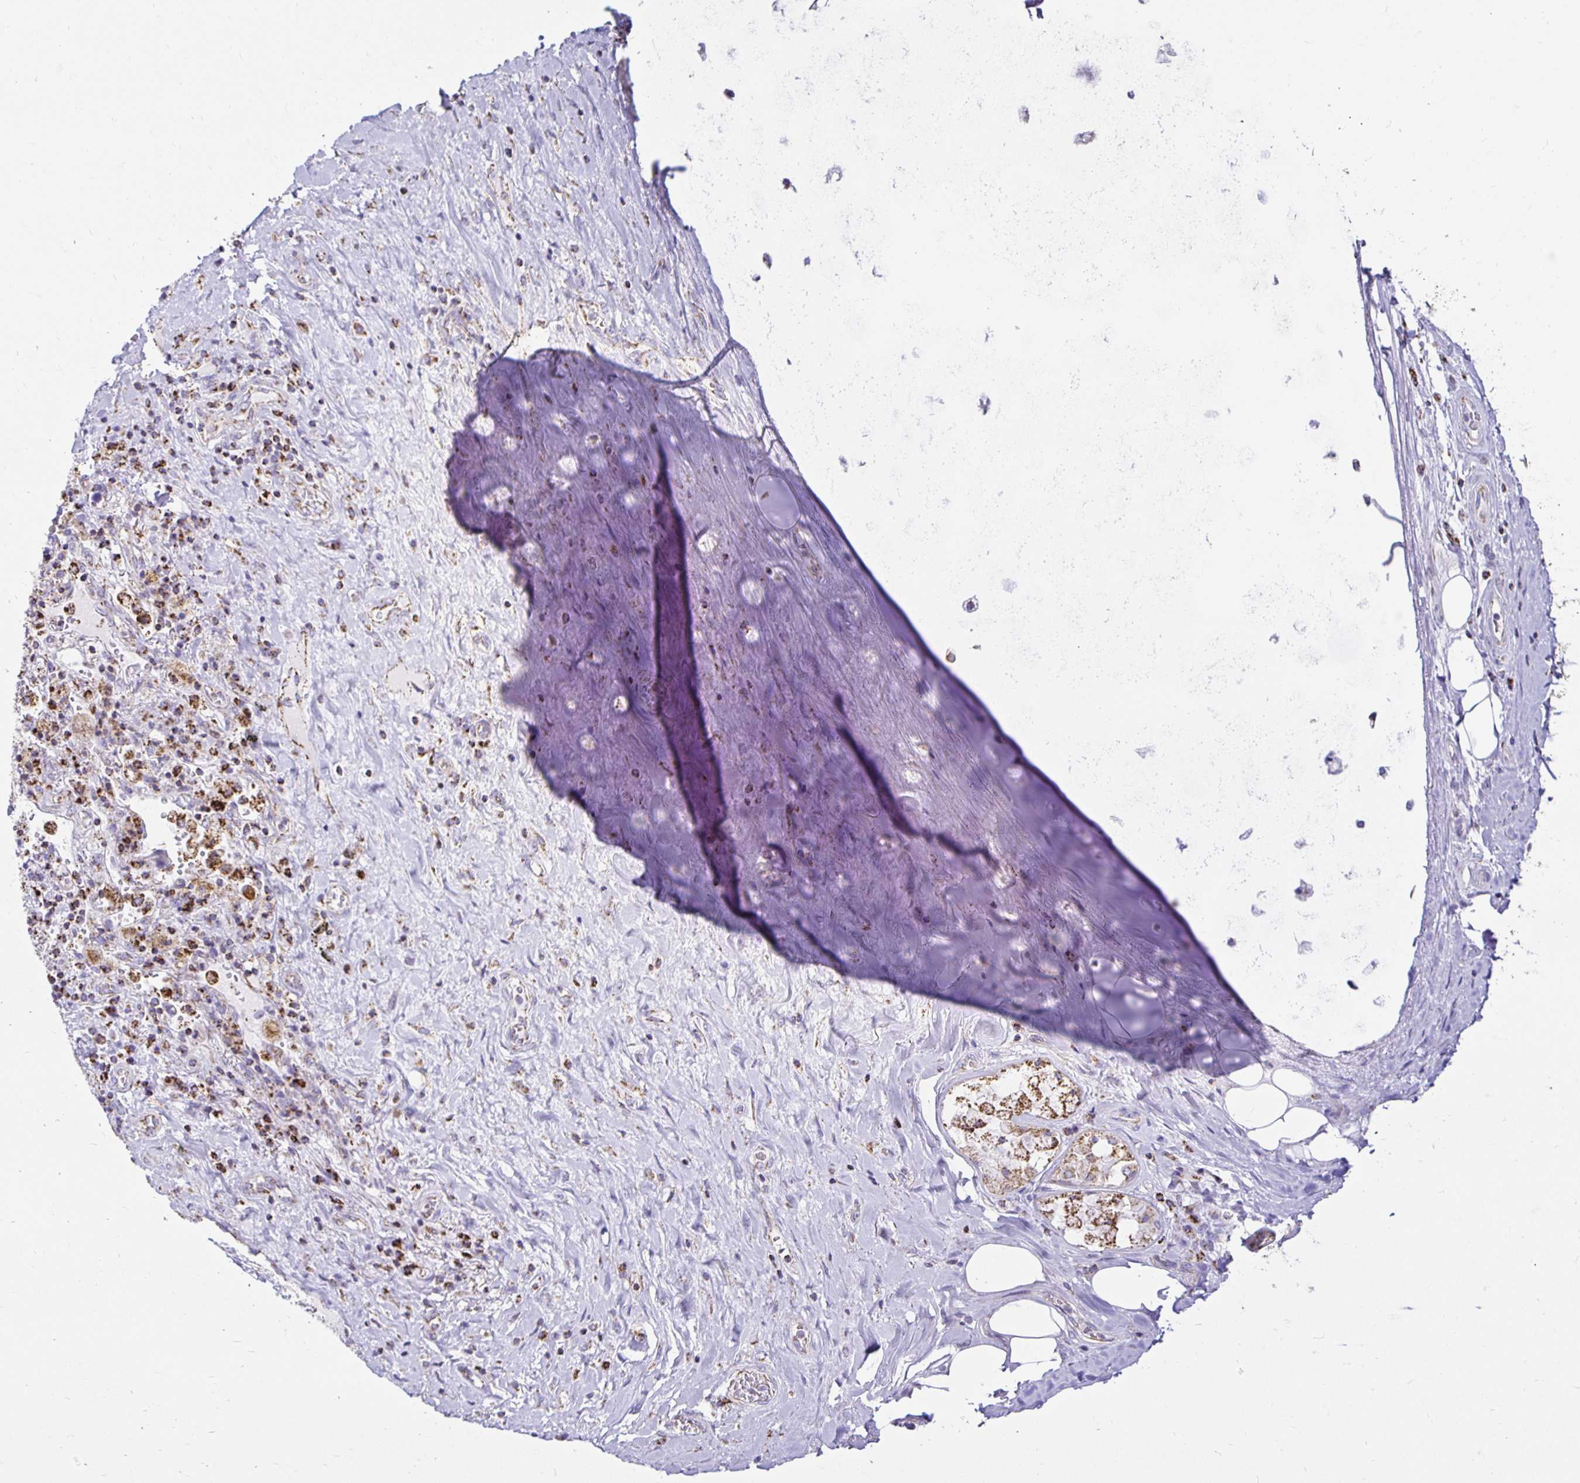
{"staining": {"intensity": "negative", "quantity": "none", "location": "none"}, "tissue": "adipose tissue", "cell_type": "Adipocytes", "image_type": "normal", "snomed": [{"axis": "morphology", "description": "Normal tissue, NOS"}, {"axis": "topography", "description": "Cartilage tissue"}, {"axis": "topography", "description": "Bronchus"}], "caption": "Immunohistochemistry (IHC) of normal human adipose tissue shows no expression in adipocytes.", "gene": "PLAAT2", "patient": {"sex": "male", "age": 64}}